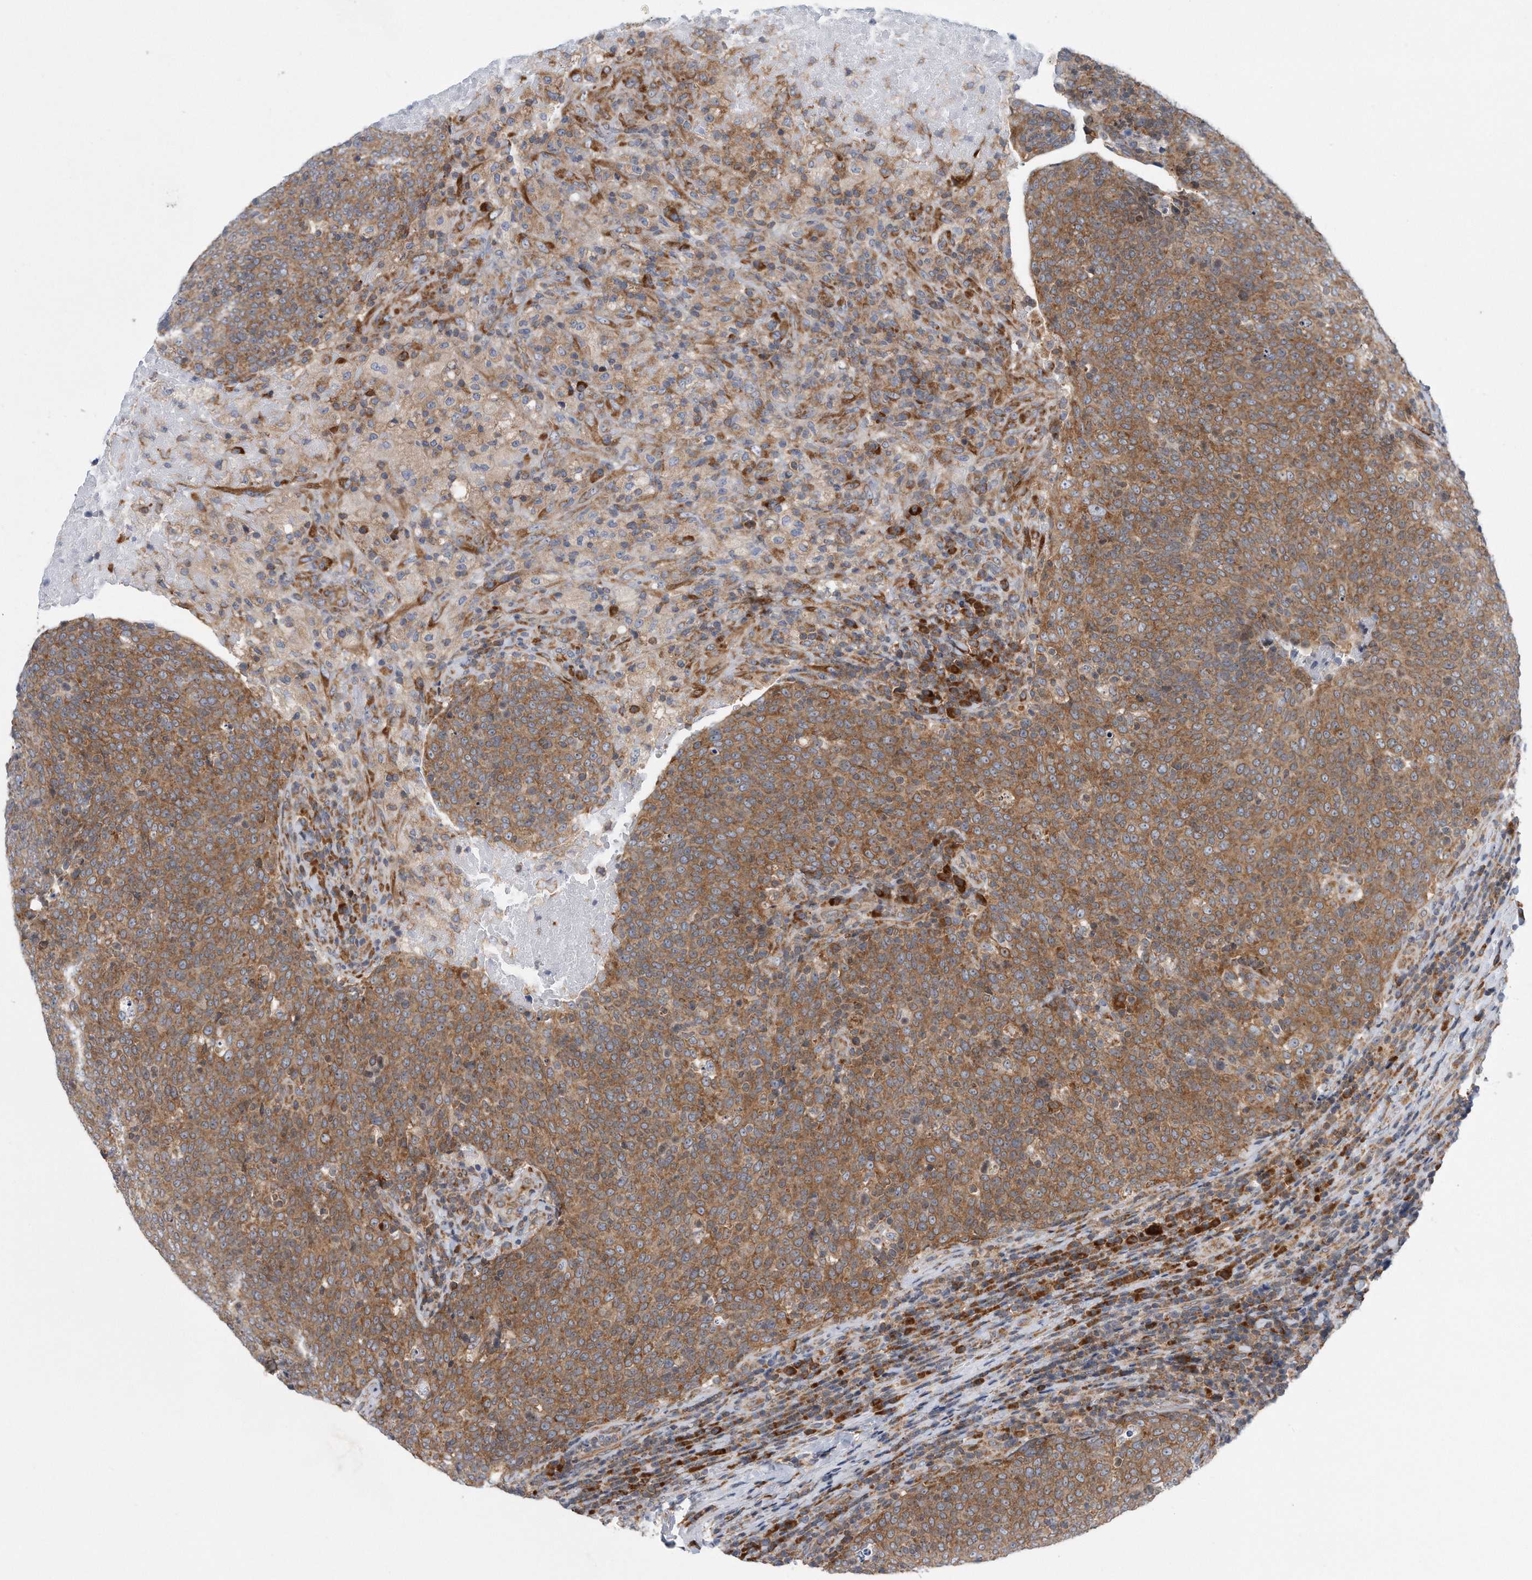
{"staining": {"intensity": "moderate", "quantity": ">75%", "location": "cytoplasmic/membranous"}, "tissue": "head and neck cancer", "cell_type": "Tumor cells", "image_type": "cancer", "snomed": [{"axis": "morphology", "description": "Squamous cell carcinoma, NOS"}, {"axis": "morphology", "description": "Squamous cell carcinoma, metastatic, NOS"}, {"axis": "topography", "description": "Lymph node"}, {"axis": "topography", "description": "Head-Neck"}], "caption": "Immunohistochemical staining of head and neck metastatic squamous cell carcinoma exhibits medium levels of moderate cytoplasmic/membranous staining in approximately >75% of tumor cells.", "gene": "RPL26L1", "patient": {"sex": "male", "age": 62}}